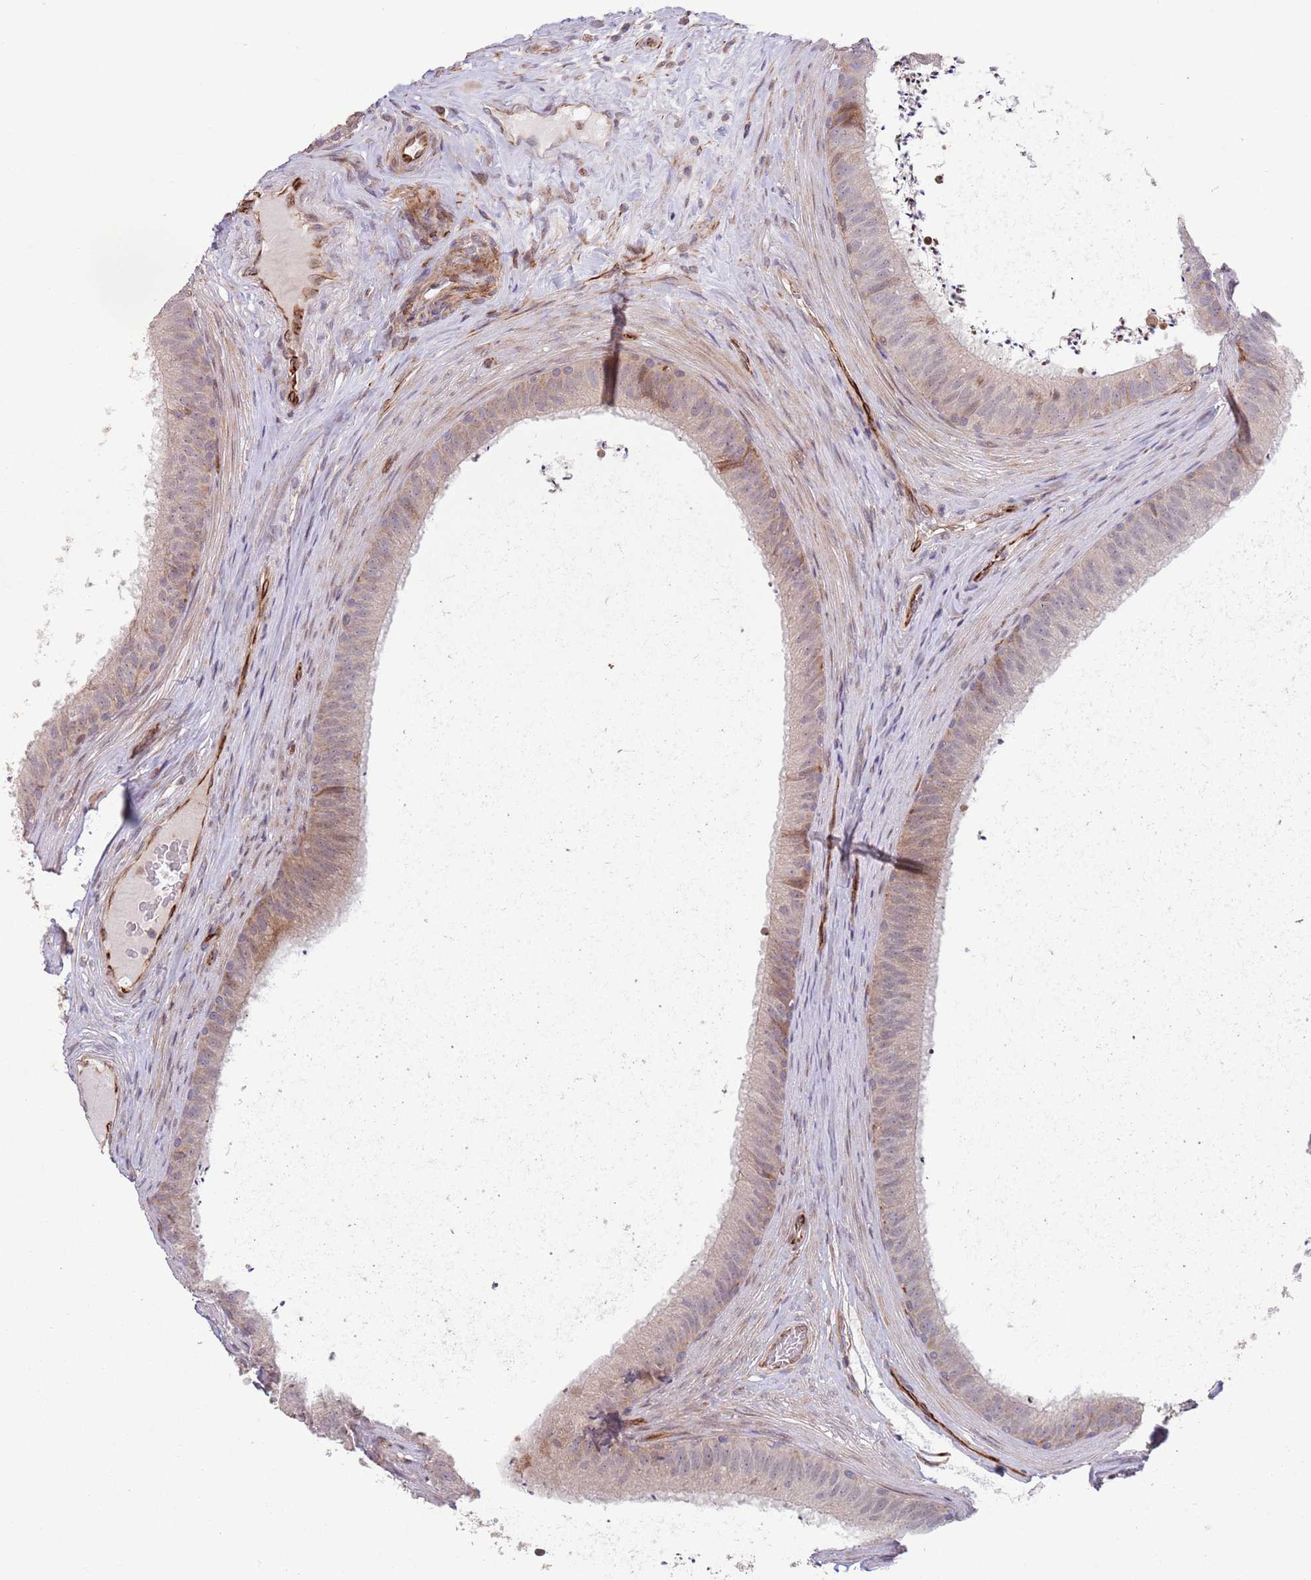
{"staining": {"intensity": "weak", "quantity": "25%-75%", "location": "cytoplasmic/membranous,nuclear"}, "tissue": "epididymis", "cell_type": "Glandular cells", "image_type": "normal", "snomed": [{"axis": "morphology", "description": "Normal tissue, NOS"}, {"axis": "topography", "description": "Testis"}, {"axis": "topography", "description": "Epididymis"}], "caption": "This image demonstrates immunohistochemistry (IHC) staining of unremarkable human epididymis, with low weak cytoplasmic/membranous,nuclear expression in about 25%-75% of glandular cells.", "gene": "CHD9", "patient": {"sex": "male", "age": 41}}